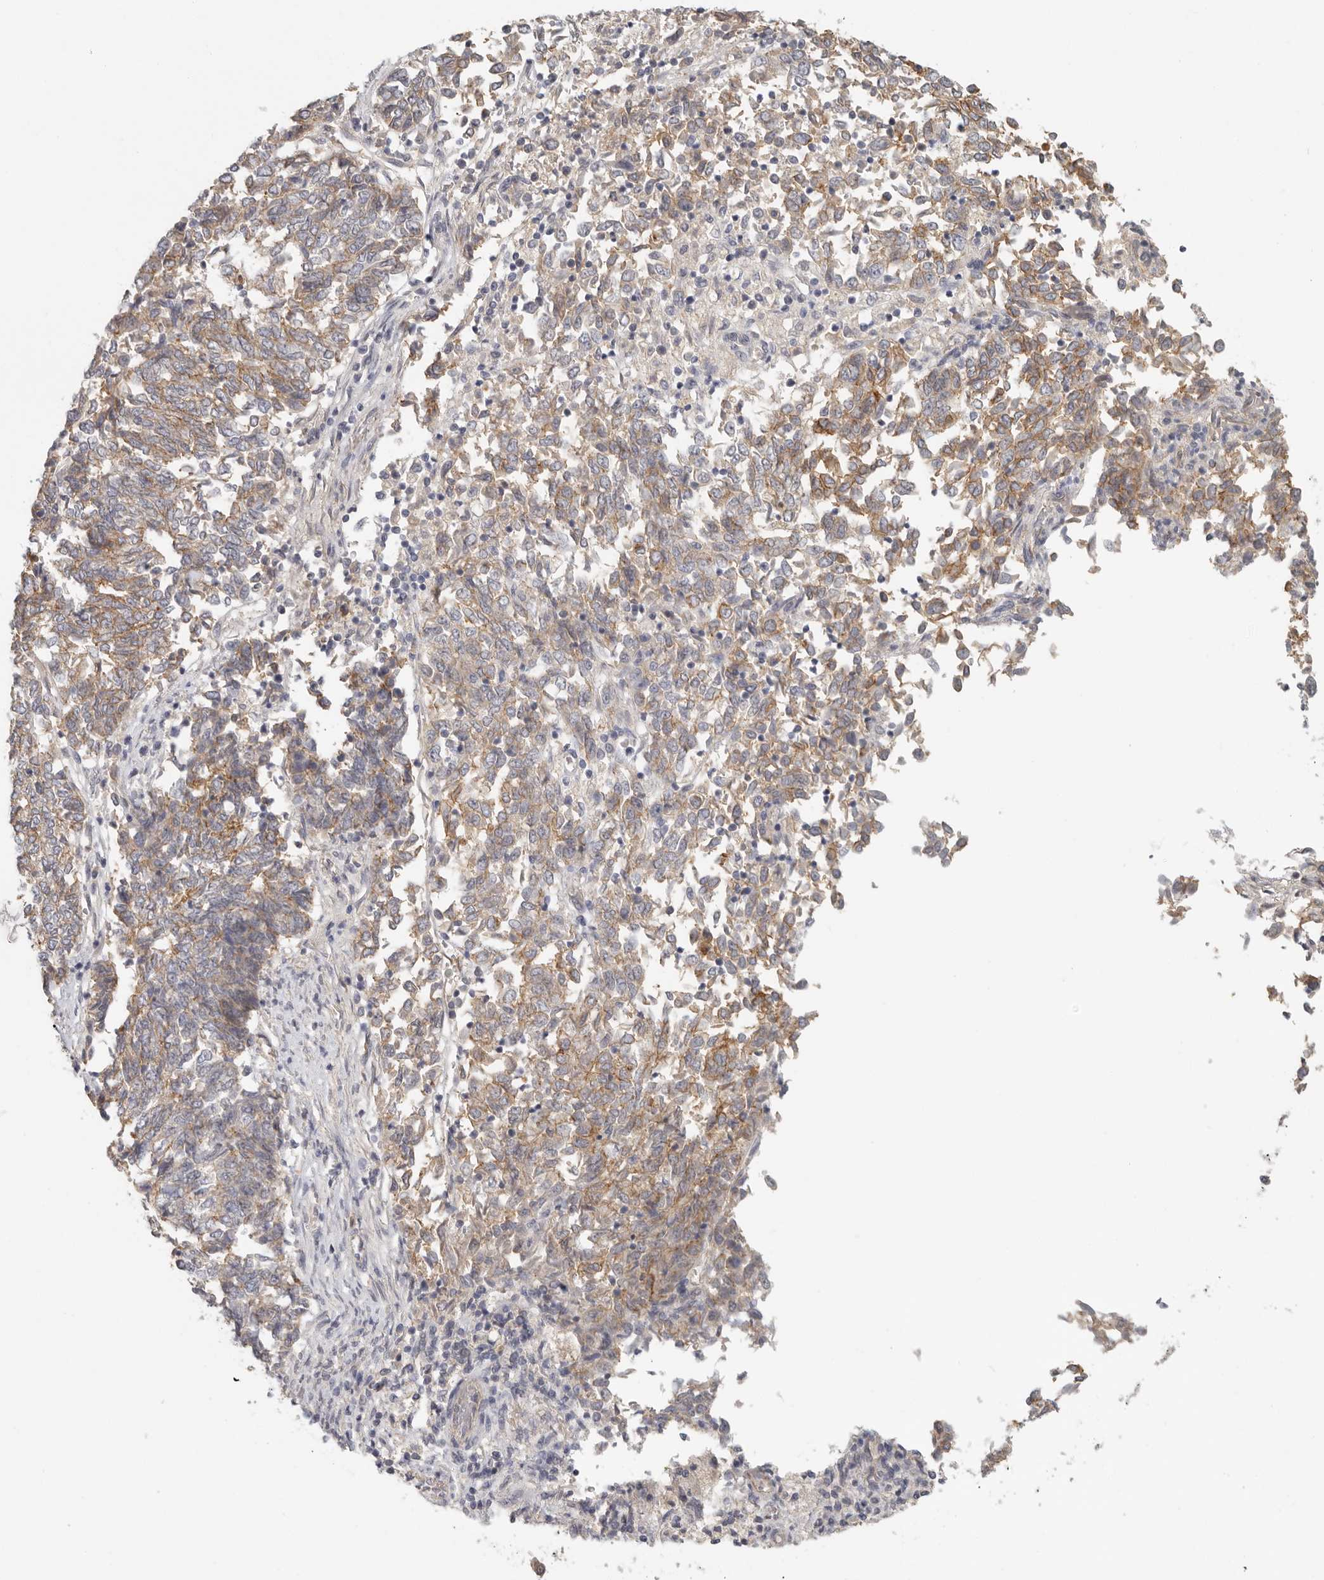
{"staining": {"intensity": "moderate", "quantity": ">75%", "location": "cytoplasmic/membranous"}, "tissue": "endometrial cancer", "cell_type": "Tumor cells", "image_type": "cancer", "snomed": [{"axis": "morphology", "description": "Adenocarcinoma, NOS"}, {"axis": "topography", "description": "Endometrium"}], "caption": "DAB (3,3'-diaminobenzidine) immunohistochemical staining of human adenocarcinoma (endometrial) shows moderate cytoplasmic/membranous protein staining in approximately >75% of tumor cells.", "gene": "ANXA9", "patient": {"sex": "female", "age": 80}}